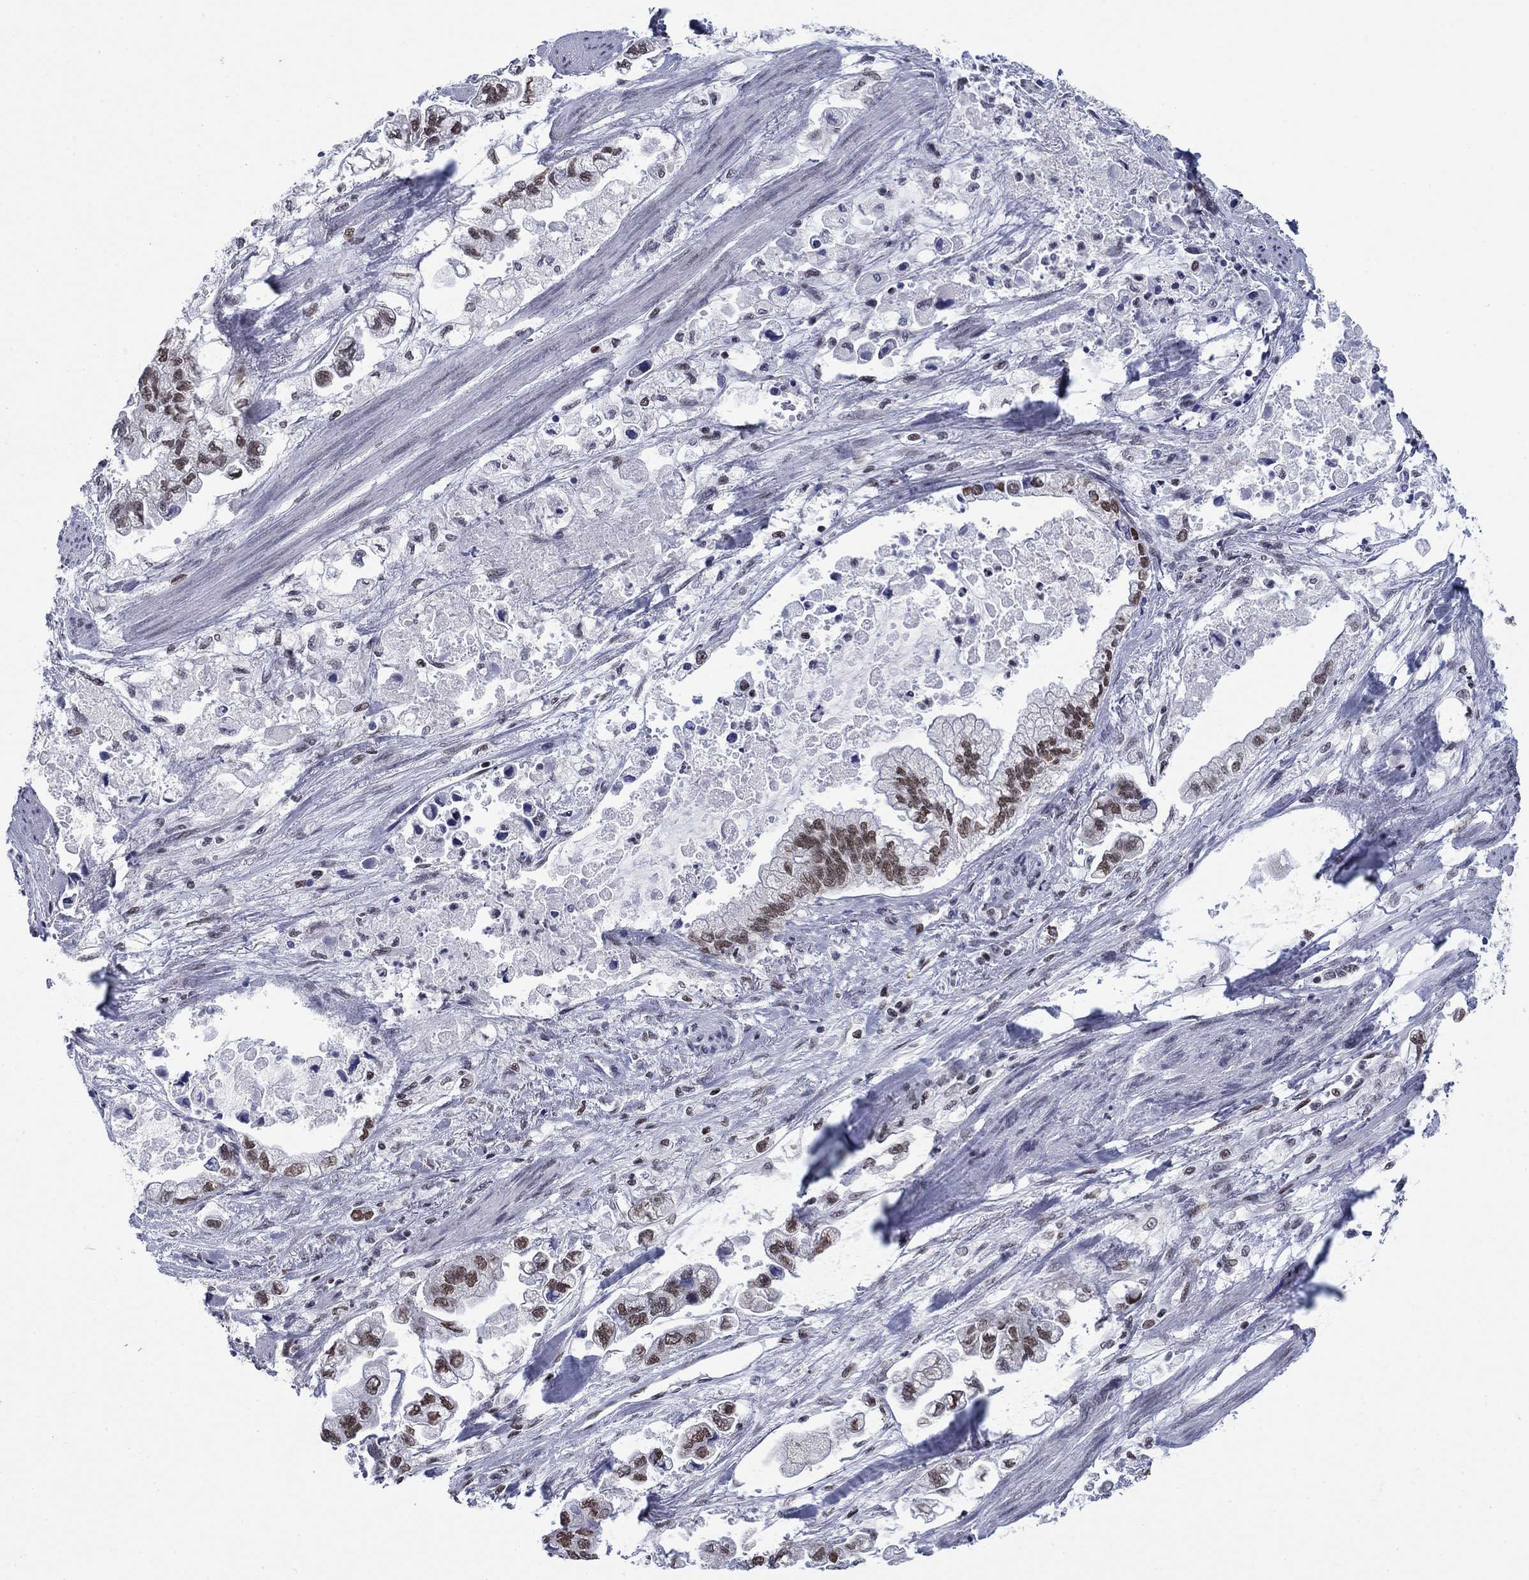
{"staining": {"intensity": "moderate", "quantity": ">75%", "location": "nuclear"}, "tissue": "stomach cancer", "cell_type": "Tumor cells", "image_type": "cancer", "snomed": [{"axis": "morphology", "description": "Normal tissue, NOS"}, {"axis": "morphology", "description": "Adenocarcinoma, NOS"}, {"axis": "topography", "description": "Stomach"}], "caption": "Moderate nuclear protein positivity is seen in about >75% of tumor cells in stomach adenocarcinoma.", "gene": "NPAS3", "patient": {"sex": "male", "age": 62}}